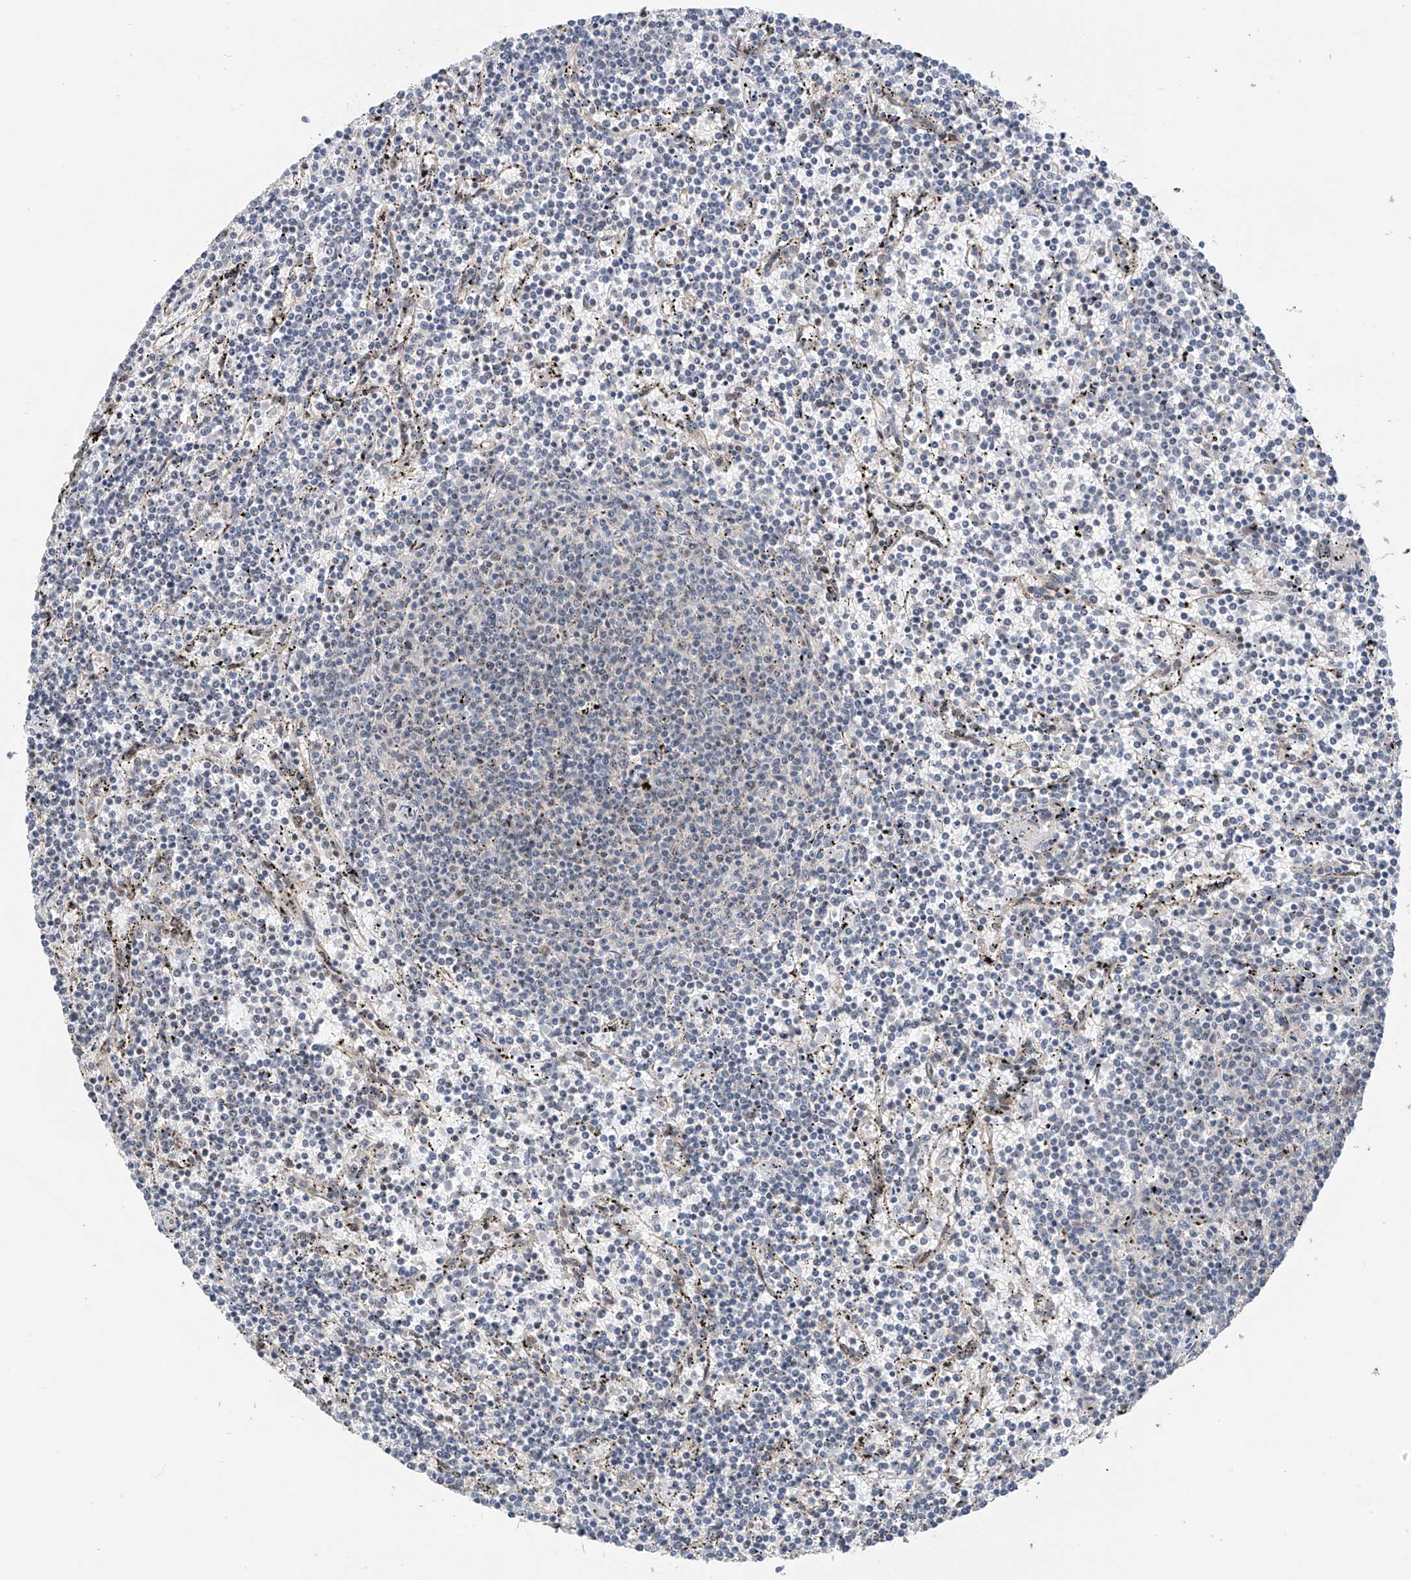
{"staining": {"intensity": "negative", "quantity": "none", "location": "none"}, "tissue": "lymphoma", "cell_type": "Tumor cells", "image_type": "cancer", "snomed": [{"axis": "morphology", "description": "Malignant lymphoma, non-Hodgkin's type, Low grade"}, {"axis": "topography", "description": "Spleen"}], "caption": "Lymphoma was stained to show a protein in brown. There is no significant expression in tumor cells.", "gene": "C1orf131", "patient": {"sex": "female", "age": 50}}